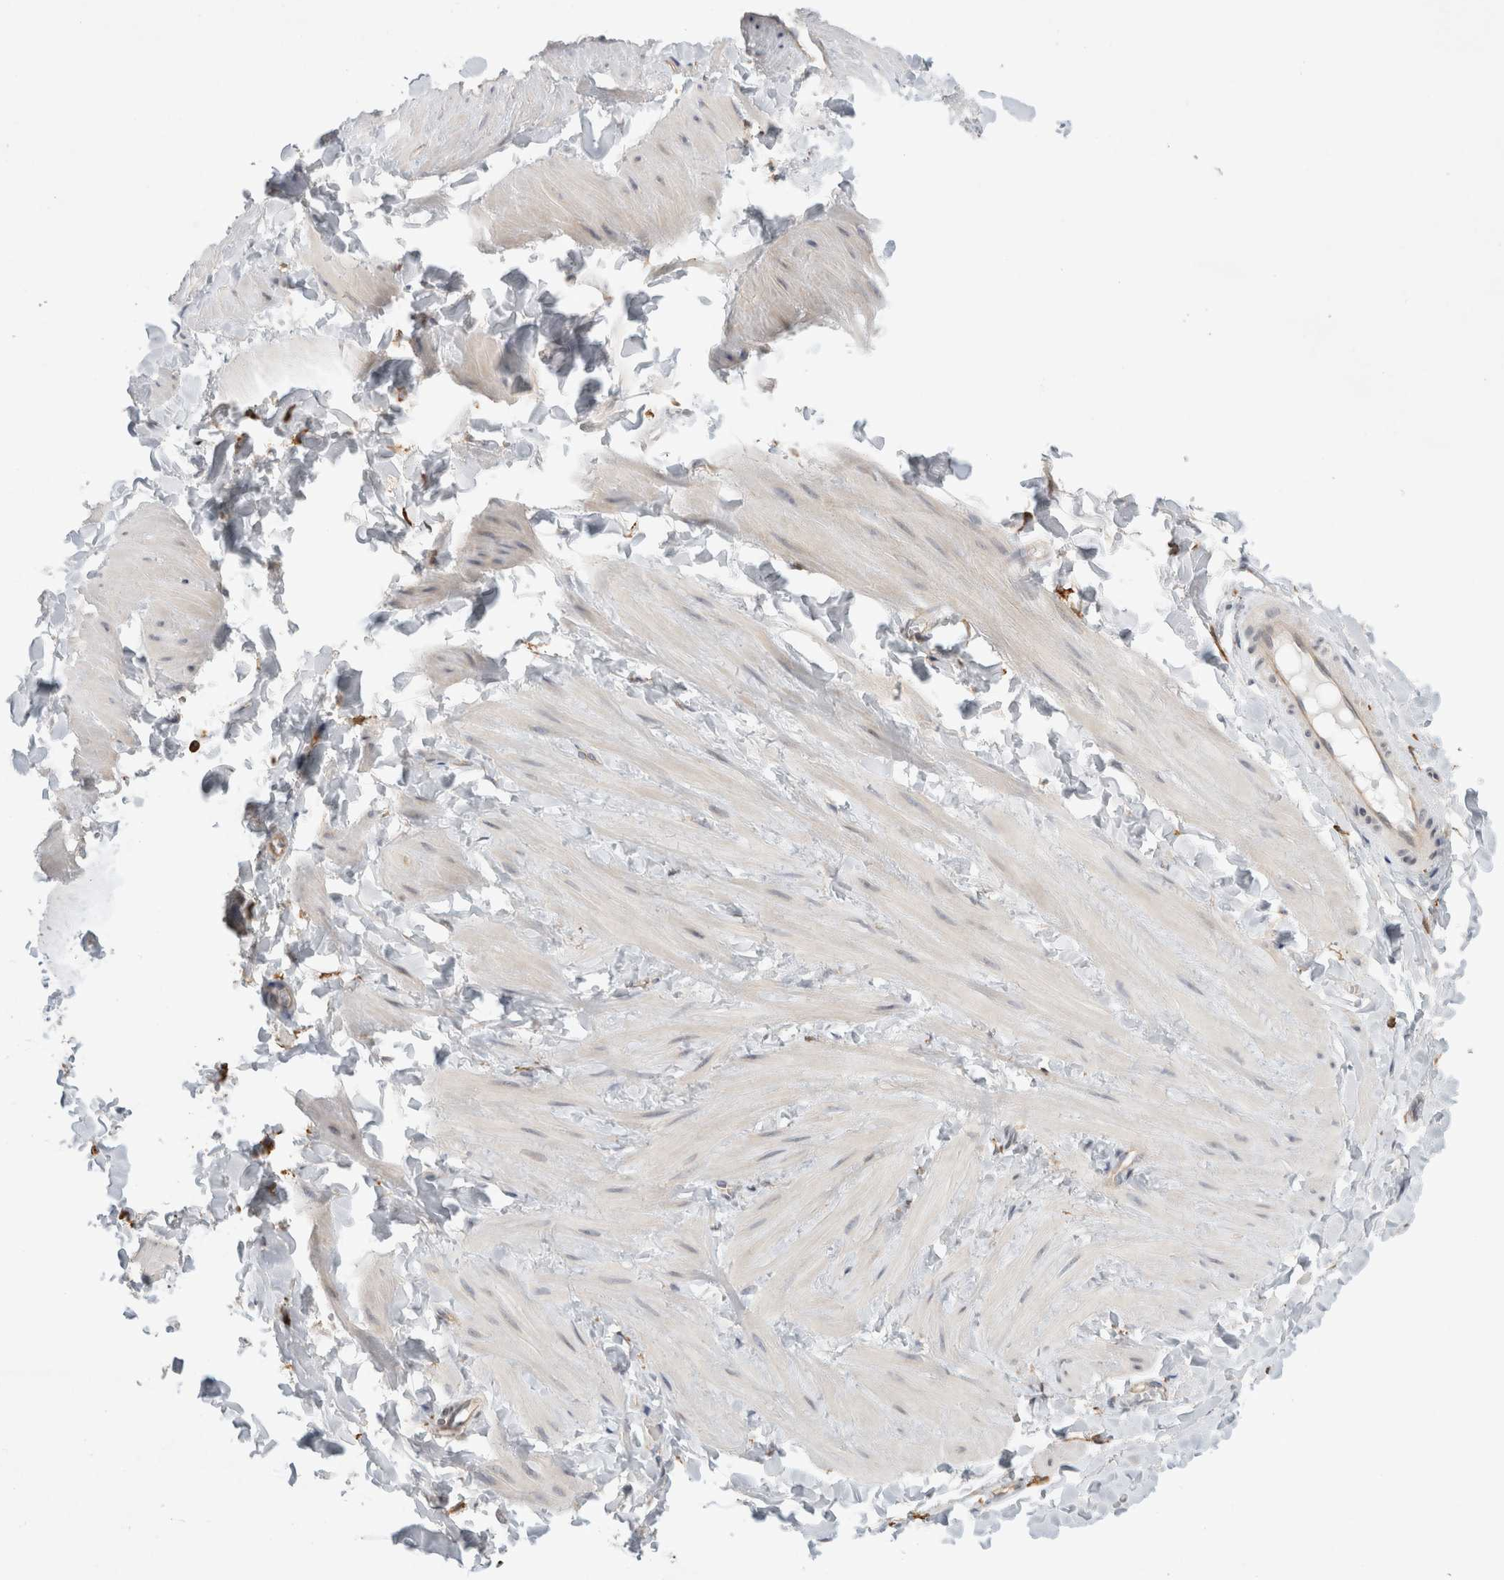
{"staining": {"intensity": "weak", "quantity": "25%-75%", "location": "cytoplasmic/membranous"}, "tissue": "adipose tissue", "cell_type": "Adipocytes", "image_type": "normal", "snomed": [{"axis": "morphology", "description": "Normal tissue, NOS"}, {"axis": "topography", "description": "Adipose tissue"}, {"axis": "topography", "description": "Vascular tissue"}, {"axis": "topography", "description": "Peripheral nerve tissue"}], "caption": "There is low levels of weak cytoplasmic/membranous staining in adipocytes of benign adipose tissue, as demonstrated by immunohistochemical staining (brown color).", "gene": "CDCA7L", "patient": {"sex": "male", "age": 25}}